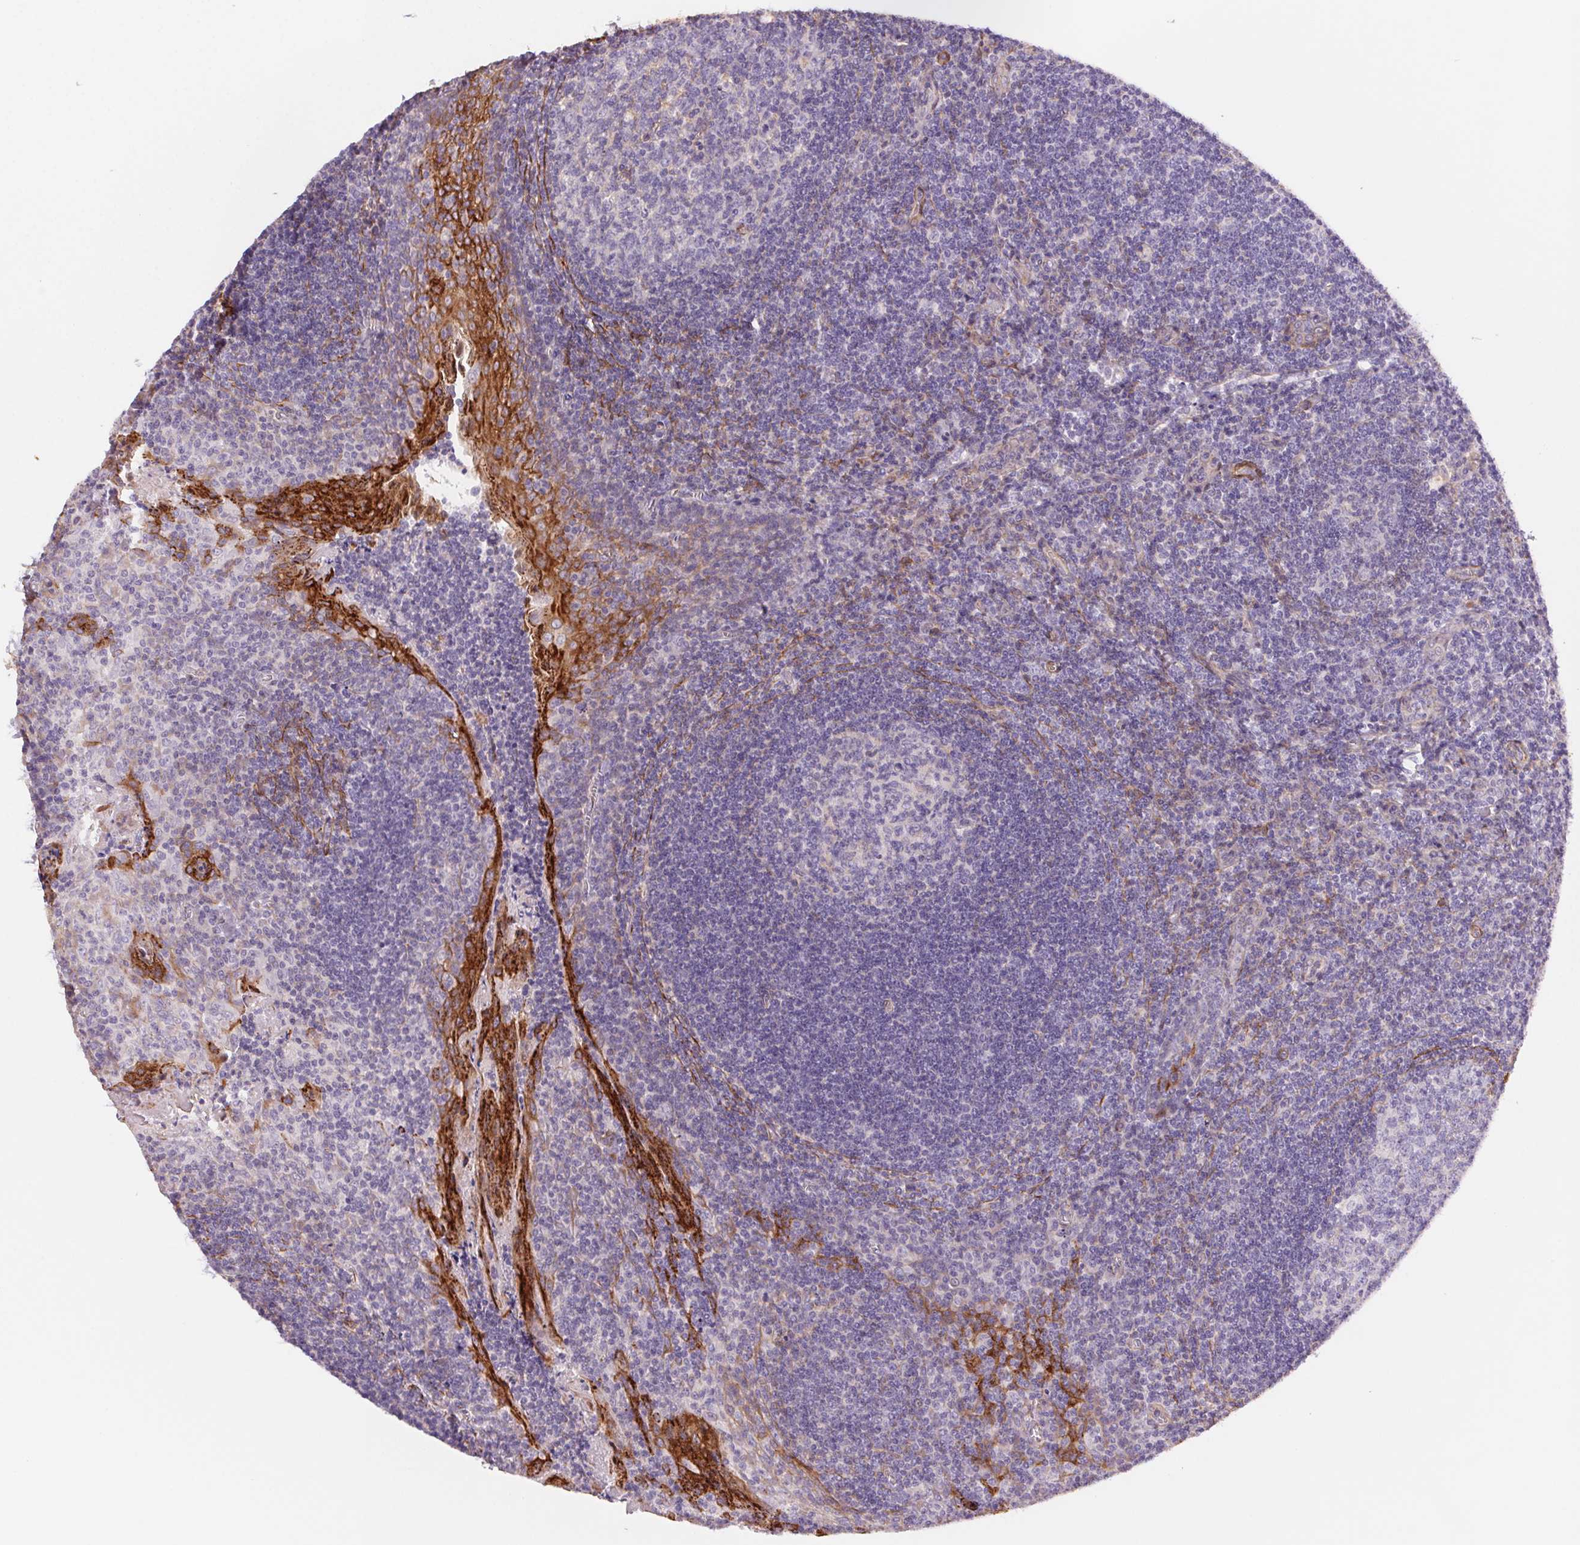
{"staining": {"intensity": "negative", "quantity": "none", "location": "none"}, "tissue": "tonsil", "cell_type": "Germinal center cells", "image_type": "normal", "snomed": [{"axis": "morphology", "description": "Normal tissue, NOS"}, {"axis": "morphology", "description": "Inflammation, NOS"}, {"axis": "topography", "description": "Tonsil"}], "caption": "Immunohistochemistry micrograph of benign tonsil: tonsil stained with DAB (3,3'-diaminobenzidine) reveals no significant protein expression in germinal center cells.", "gene": "GPX8", "patient": {"sex": "female", "age": 31}}